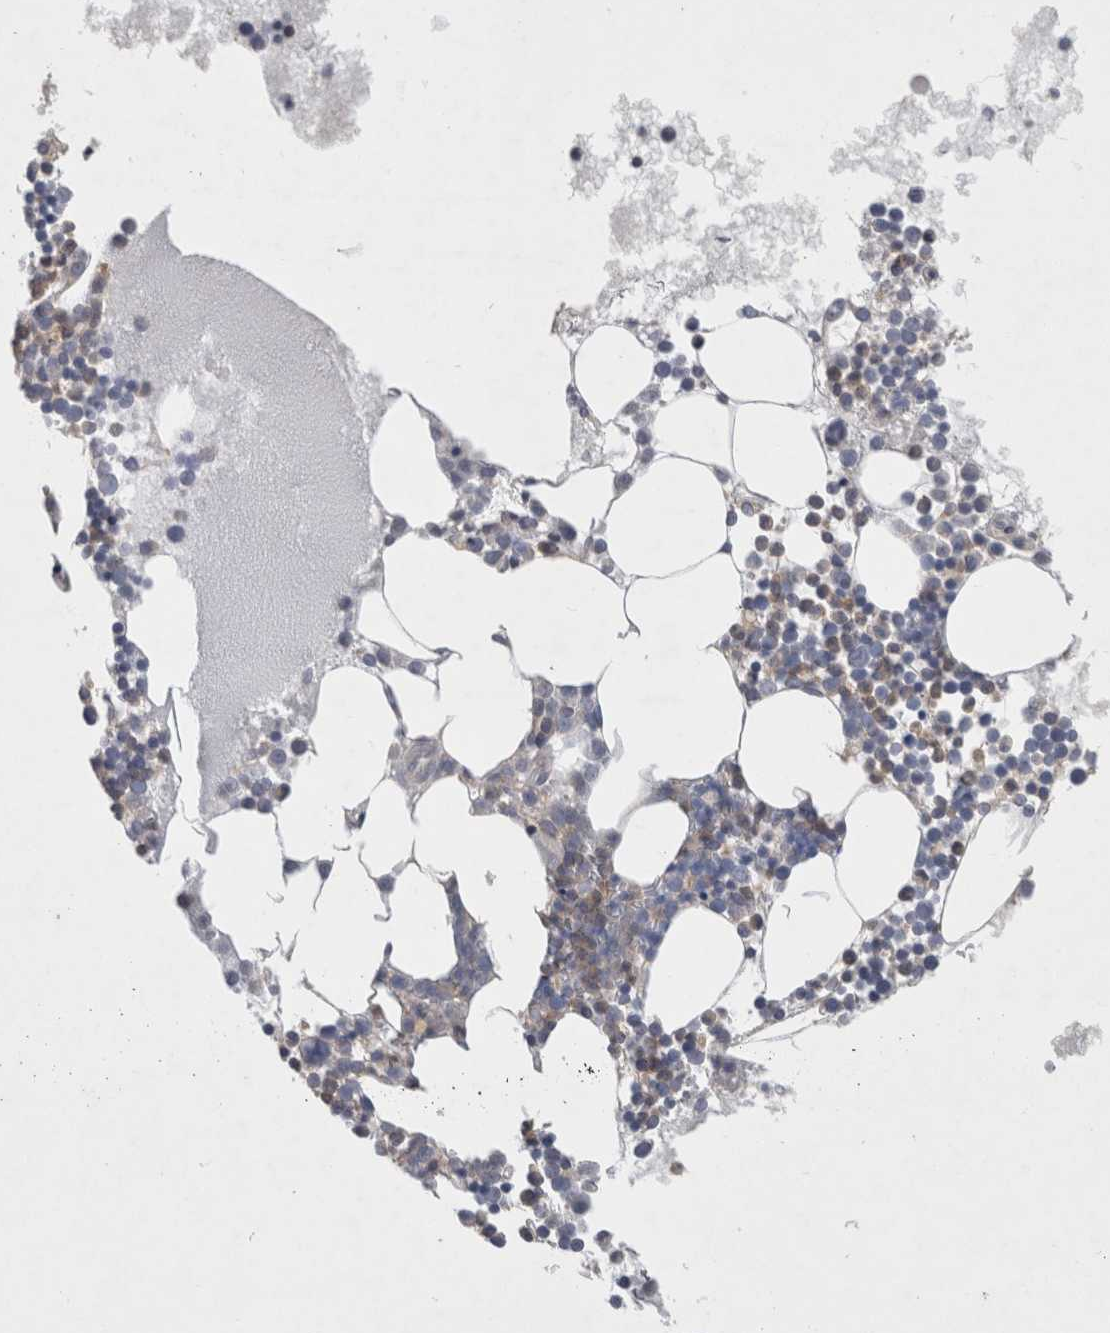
{"staining": {"intensity": "moderate", "quantity": "<25%", "location": "cytoplasmic/membranous"}, "tissue": "bone marrow", "cell_type": "Hematopoietic cells", "image_type": "normal", "snomed": [{"axis": "morphology", "description": "Normal tissue, NOS"}, {"axis": "morphology", "description": "Inflammation, NOS"}, {"axis": "topography", "description": "Bone marrow"}], "caption": "Bone marrow stained for a protein shows moderate cytoplasmic/membranous positivity in hematopoietic cells.", "gene": "GFRA2", "patient": {"sex": "female", "age": 45}}